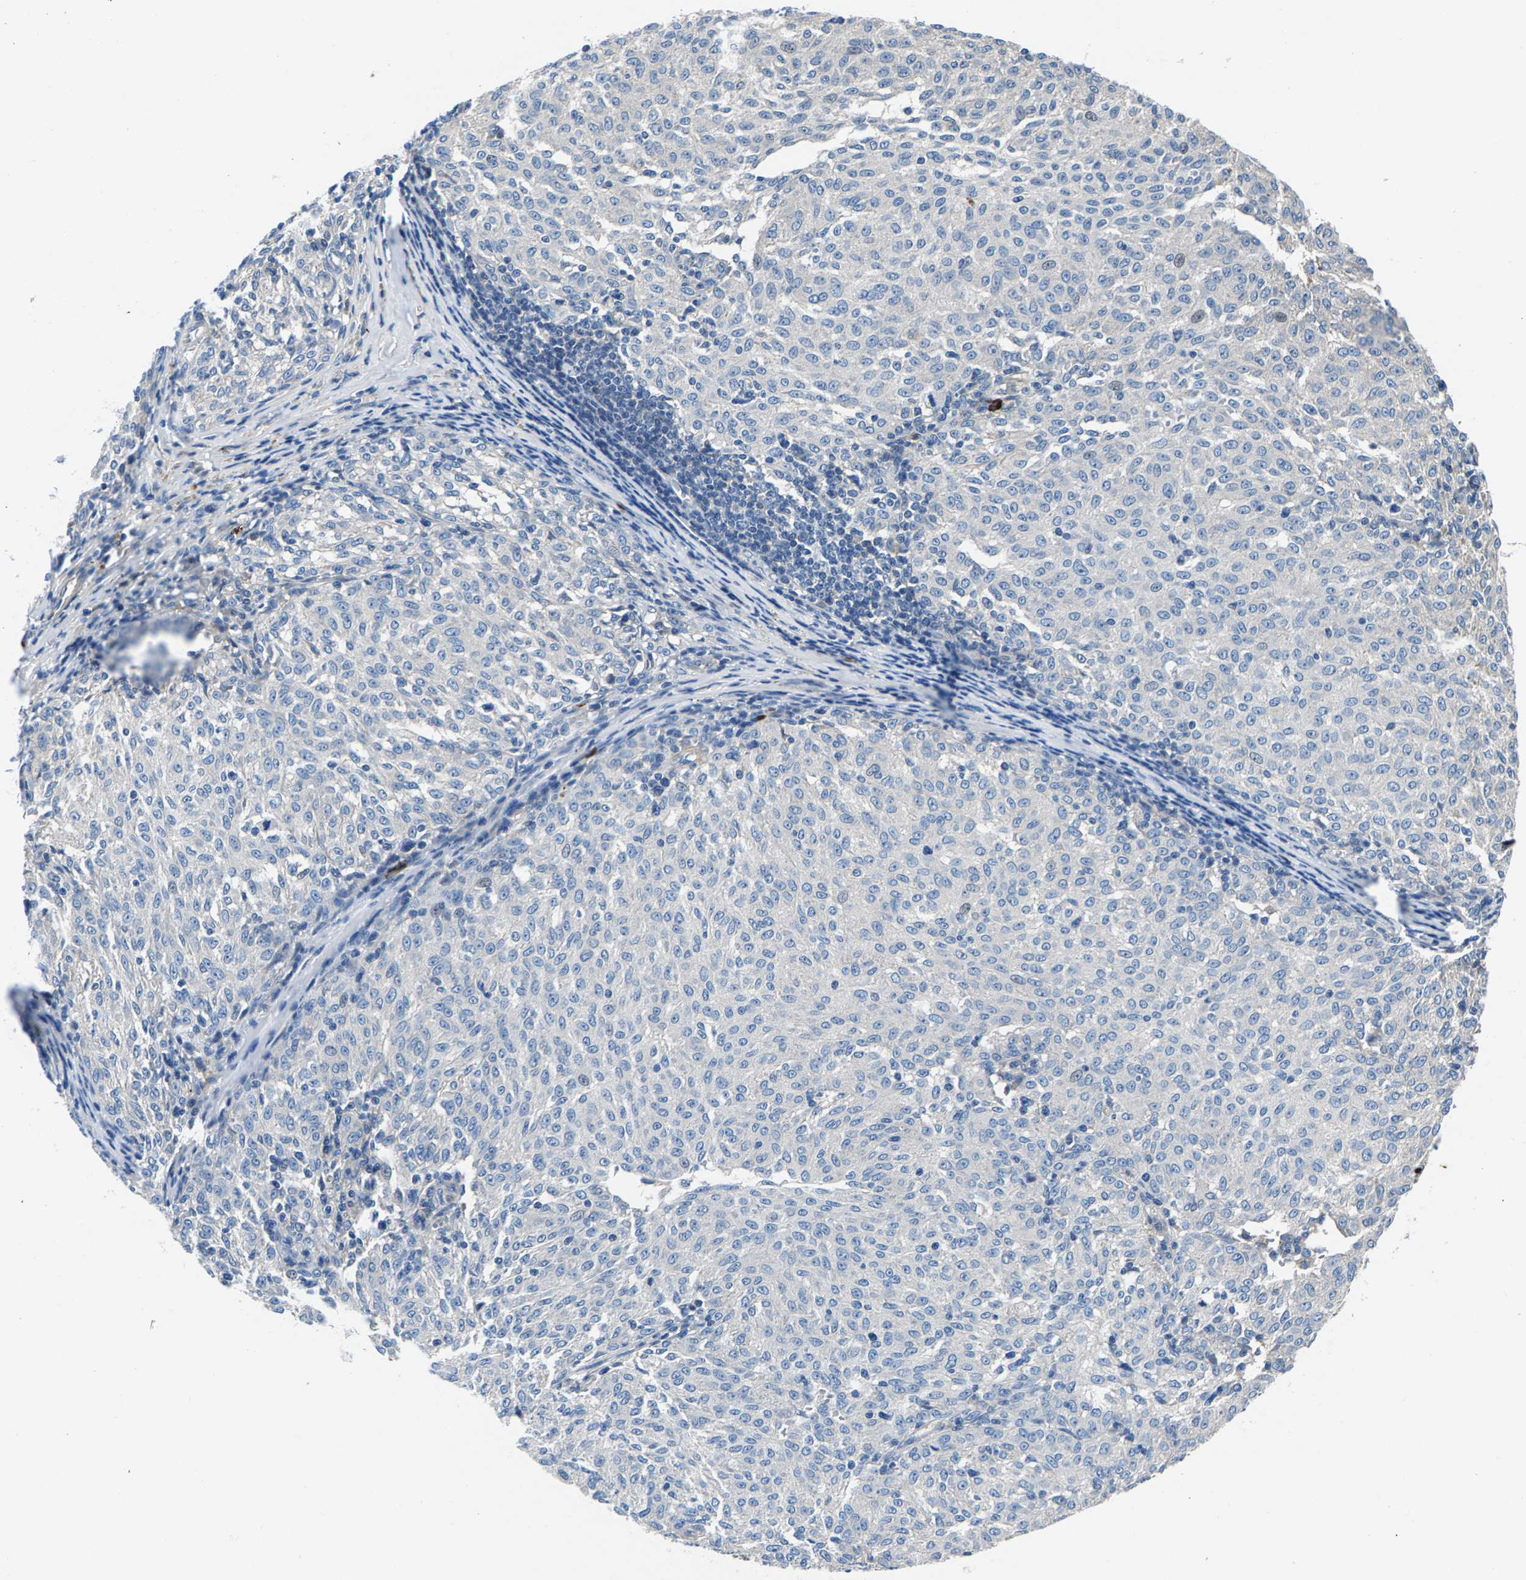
{"staining": {"intensity": "negative", "quantity": "none", "location": "none"}, "tissue": "melanoma", "cell_type": "Tumor cells", "image_type": "cancer", "snomed": [{"axis": "morphology", "description": "Malignant melanoma, NOS"}, {"axis": "topography", "description": "Skin"}], "caption": "The histopathology image exhibits no significant positivity in tumor cells of malignant melanoma.", "gene": "CDRT4", "patient": {"sex": "female", "age": 72}}